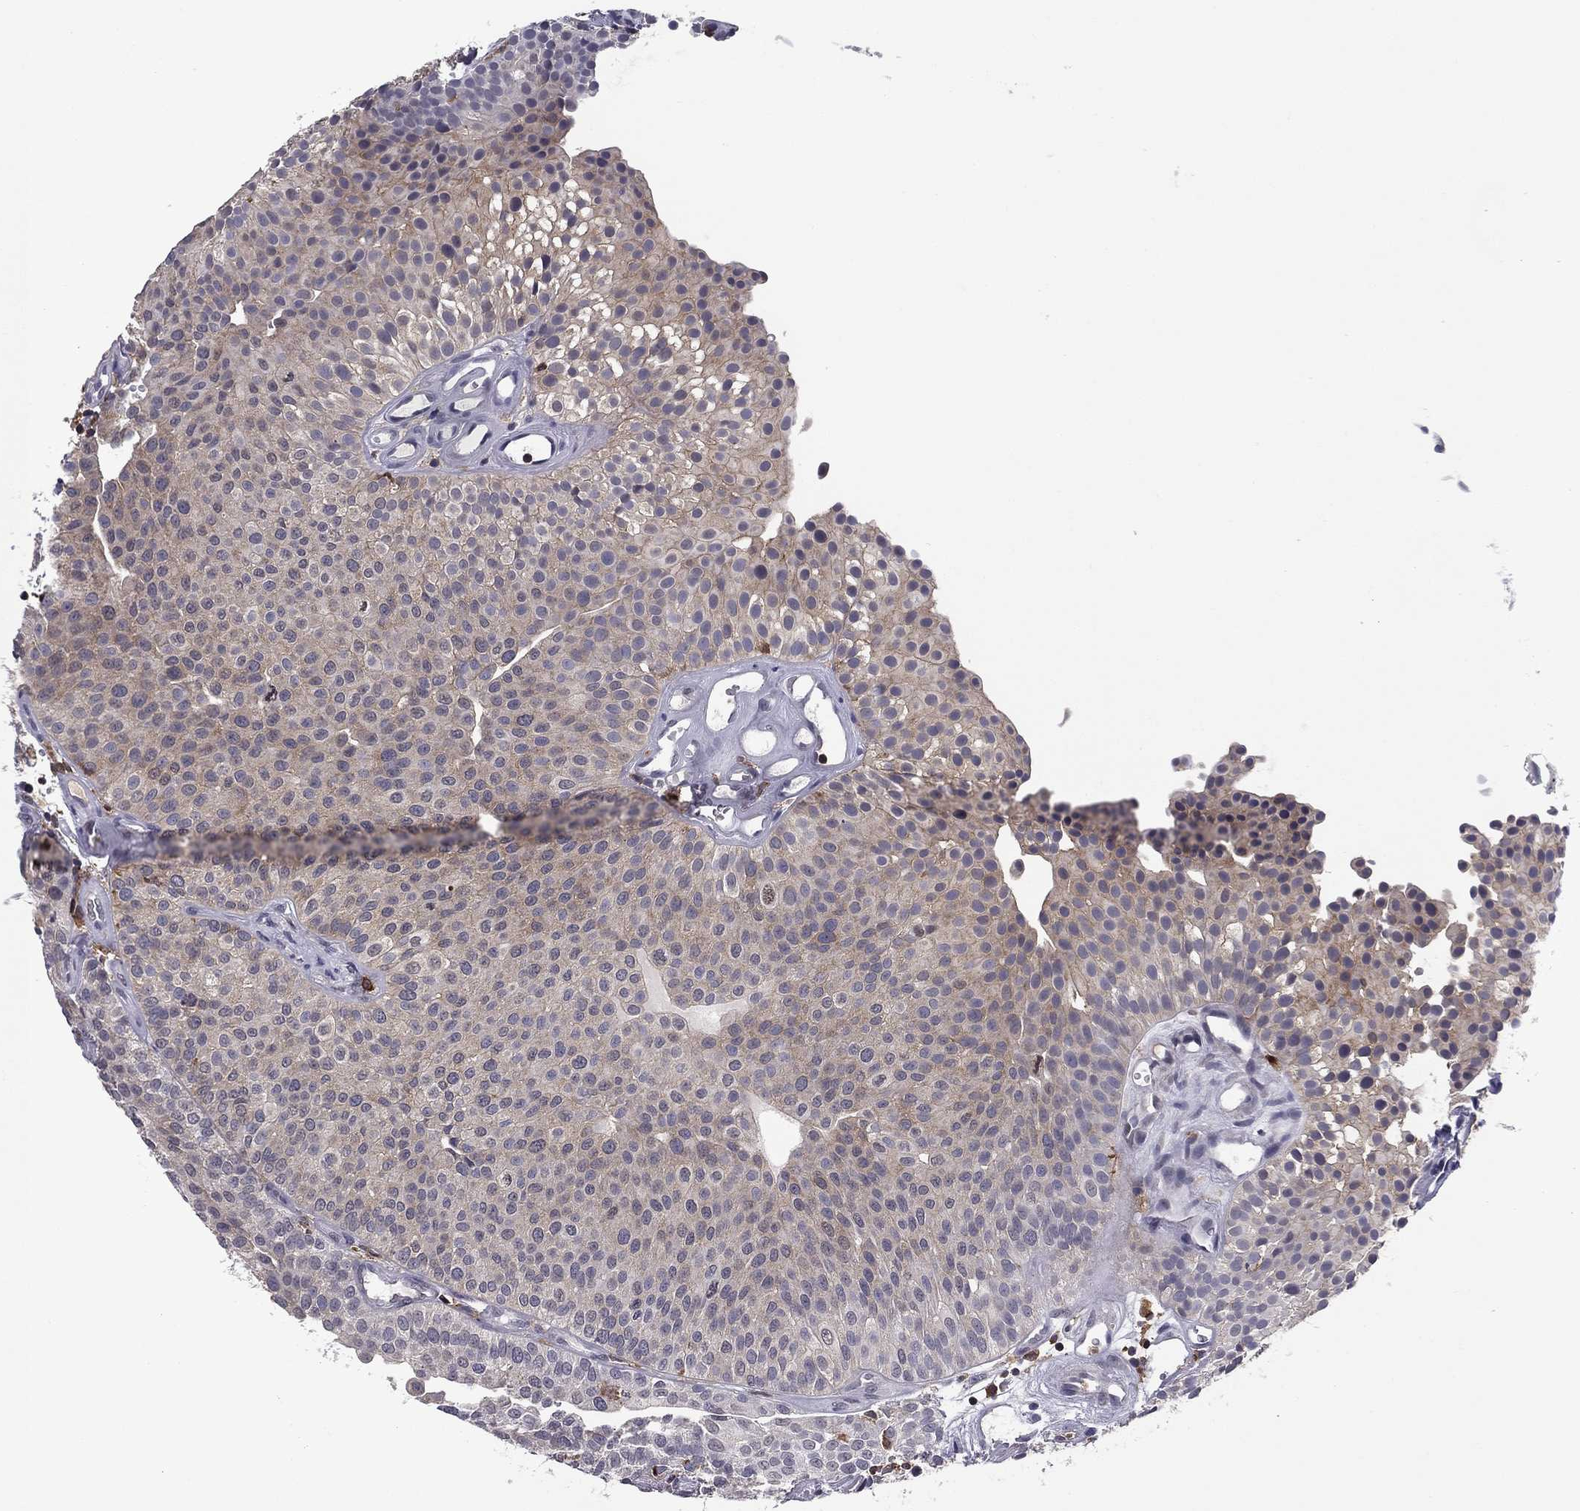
{"staining": {"intensity": "weak", "quantity": ">75%", "location": "cytoplasmic/membranous"}, "tissue": "urothelial cancer", "cell_type": "Tumor cells", "image_type": "cancer", "snomed": [{"axis": "morphology", "description": "Urothelial carcinoma, Low grade"}, {"axis": "topography", "description": "Urinary bladder"}], "caption": "Protein expression by IHC shows weak cytoplasmic/membranous expression in about >75% of tumor cells in urothelial cancer.", "gene": "PLCB2", "patient": {"sex": "female", "age": 87}}